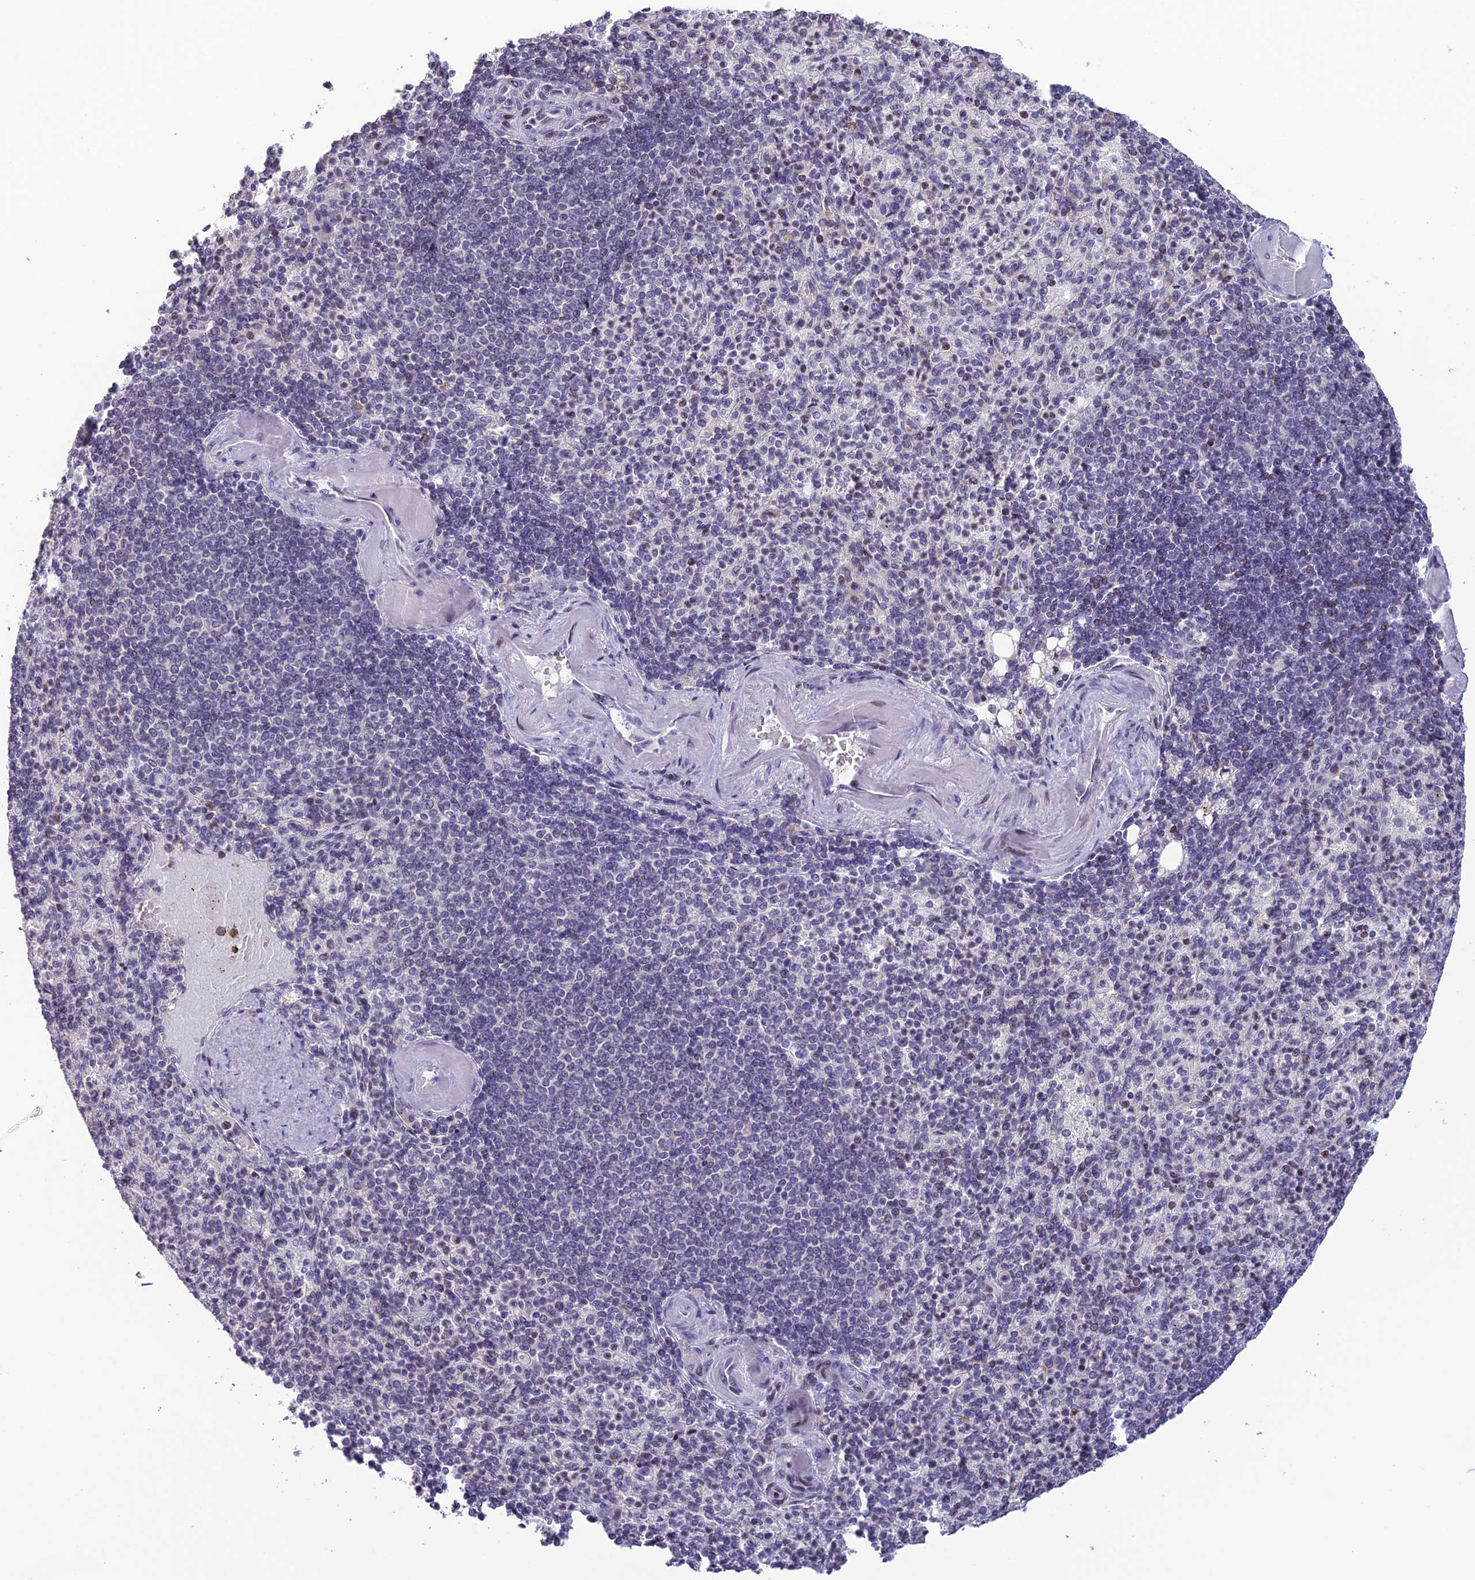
{"staining": {"intensity": "negative", "quantity": "none", "location": "none"}, "tissue": "spleen", "cell_type": "Cells in red pulp", "image_type": "normal", "snomed": [{"axis": "morphology", "description": "Normal tissue, NOS"}, {"axis": "topography", "description": "Spleen"}], "caption": "A histopathology image of human spleen is negative for staining in cells in red pulp. (DAB (3,3'-diaminobenzidine) immunohistochemistry (IHC) visualized using brightfield microscopy, high magnification).", "gene": "TMEM134", "patient": {"sex": "female", "age": 74}}